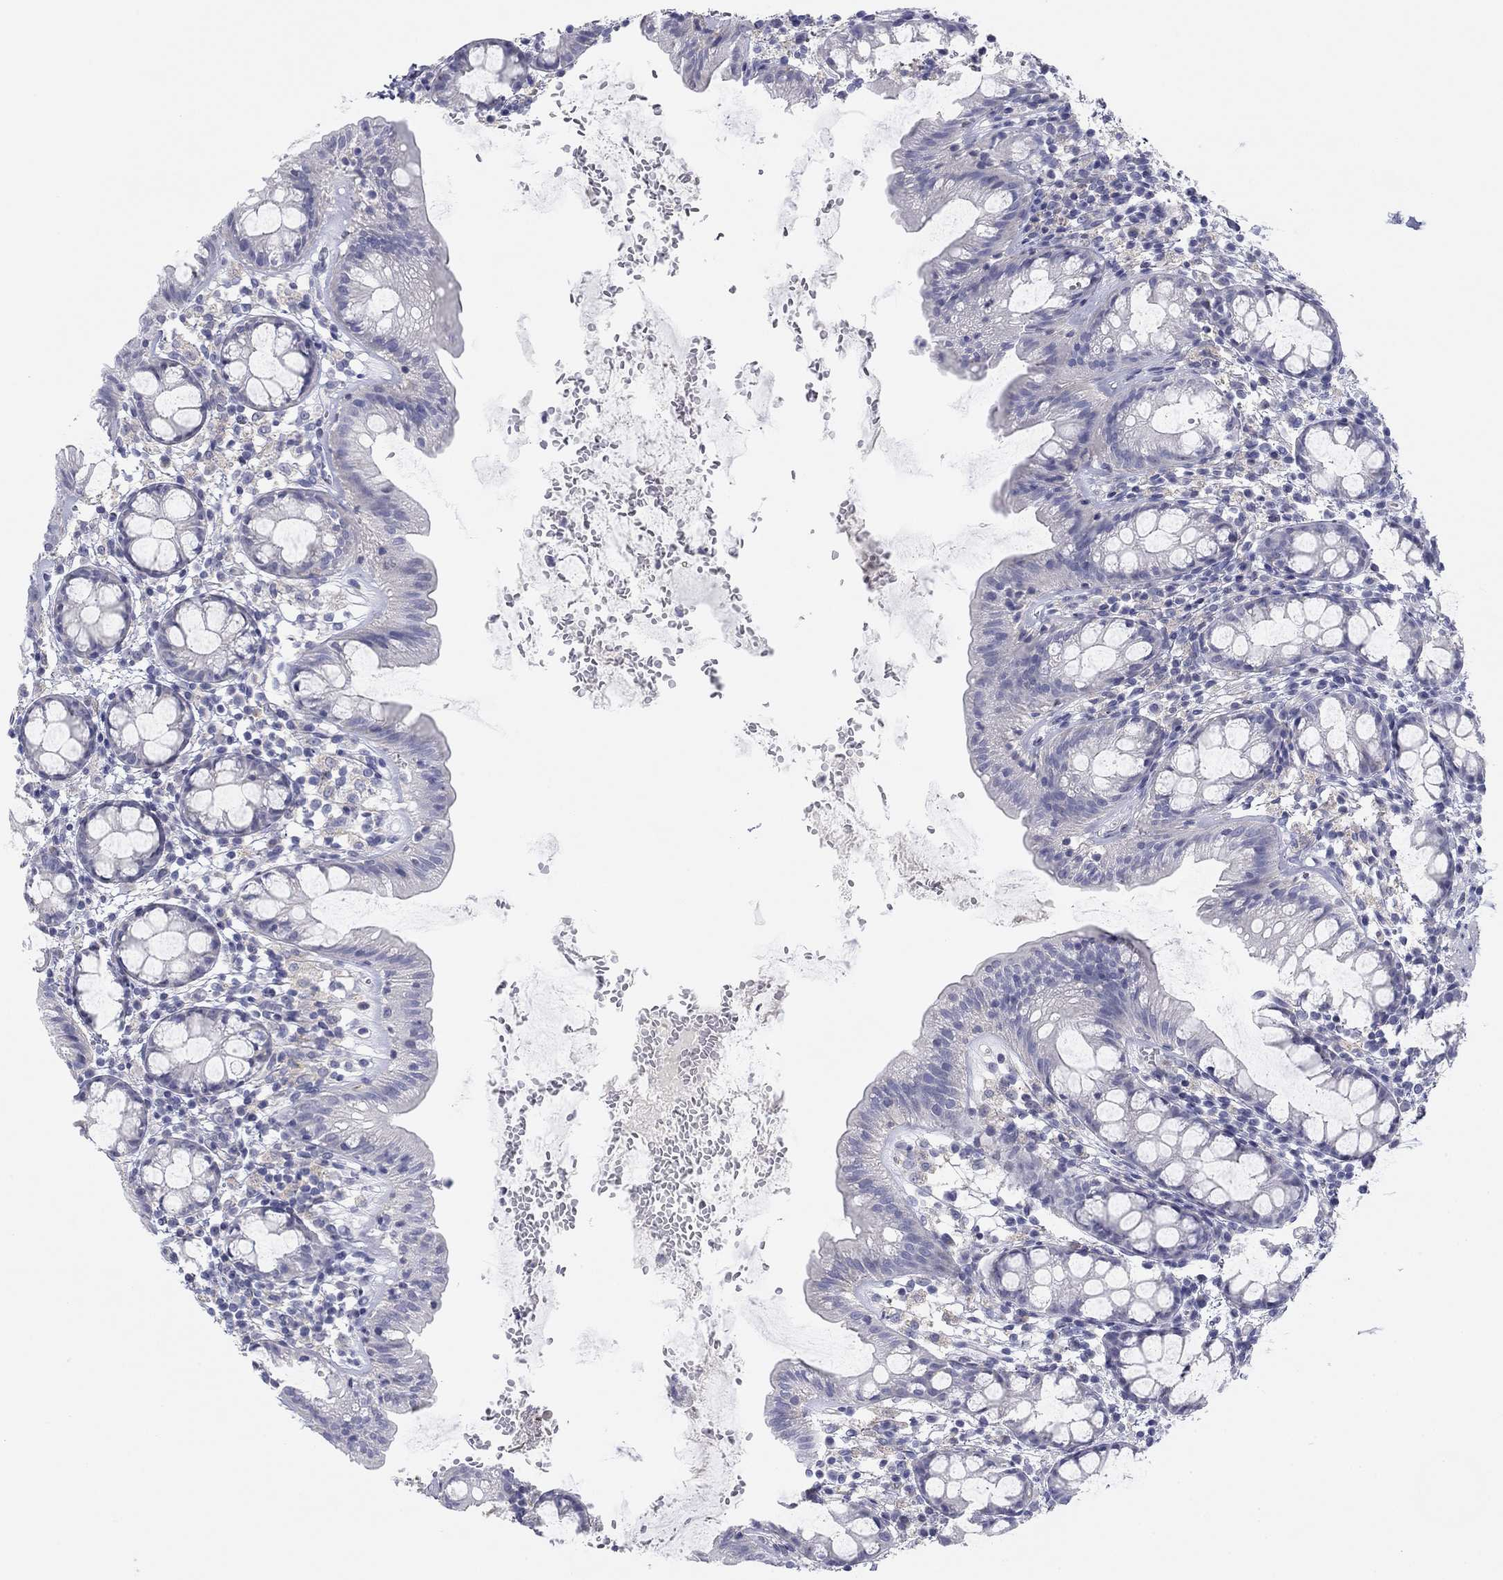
{"staining": {"intensity": "negative", "quantity": "none", "location": "none"}, "tissue": "rectum", "cell_type": "Glandular cells", "image_type": "normal", "snomed": [{"axis": "morphology", "description": "Normal tissue, NOS"}, {"axis": "topography", "description": "Rectum"}], "caption": "There is no significant expression in glandular cells of rectum. Brightfield microscopy of immunohistochemistry stained with DAB (brown) and hematoxylin (blue), captured at high magnification.", "gene": "SEPTIN3", "patient": {"sex": "male", "age": 57}}